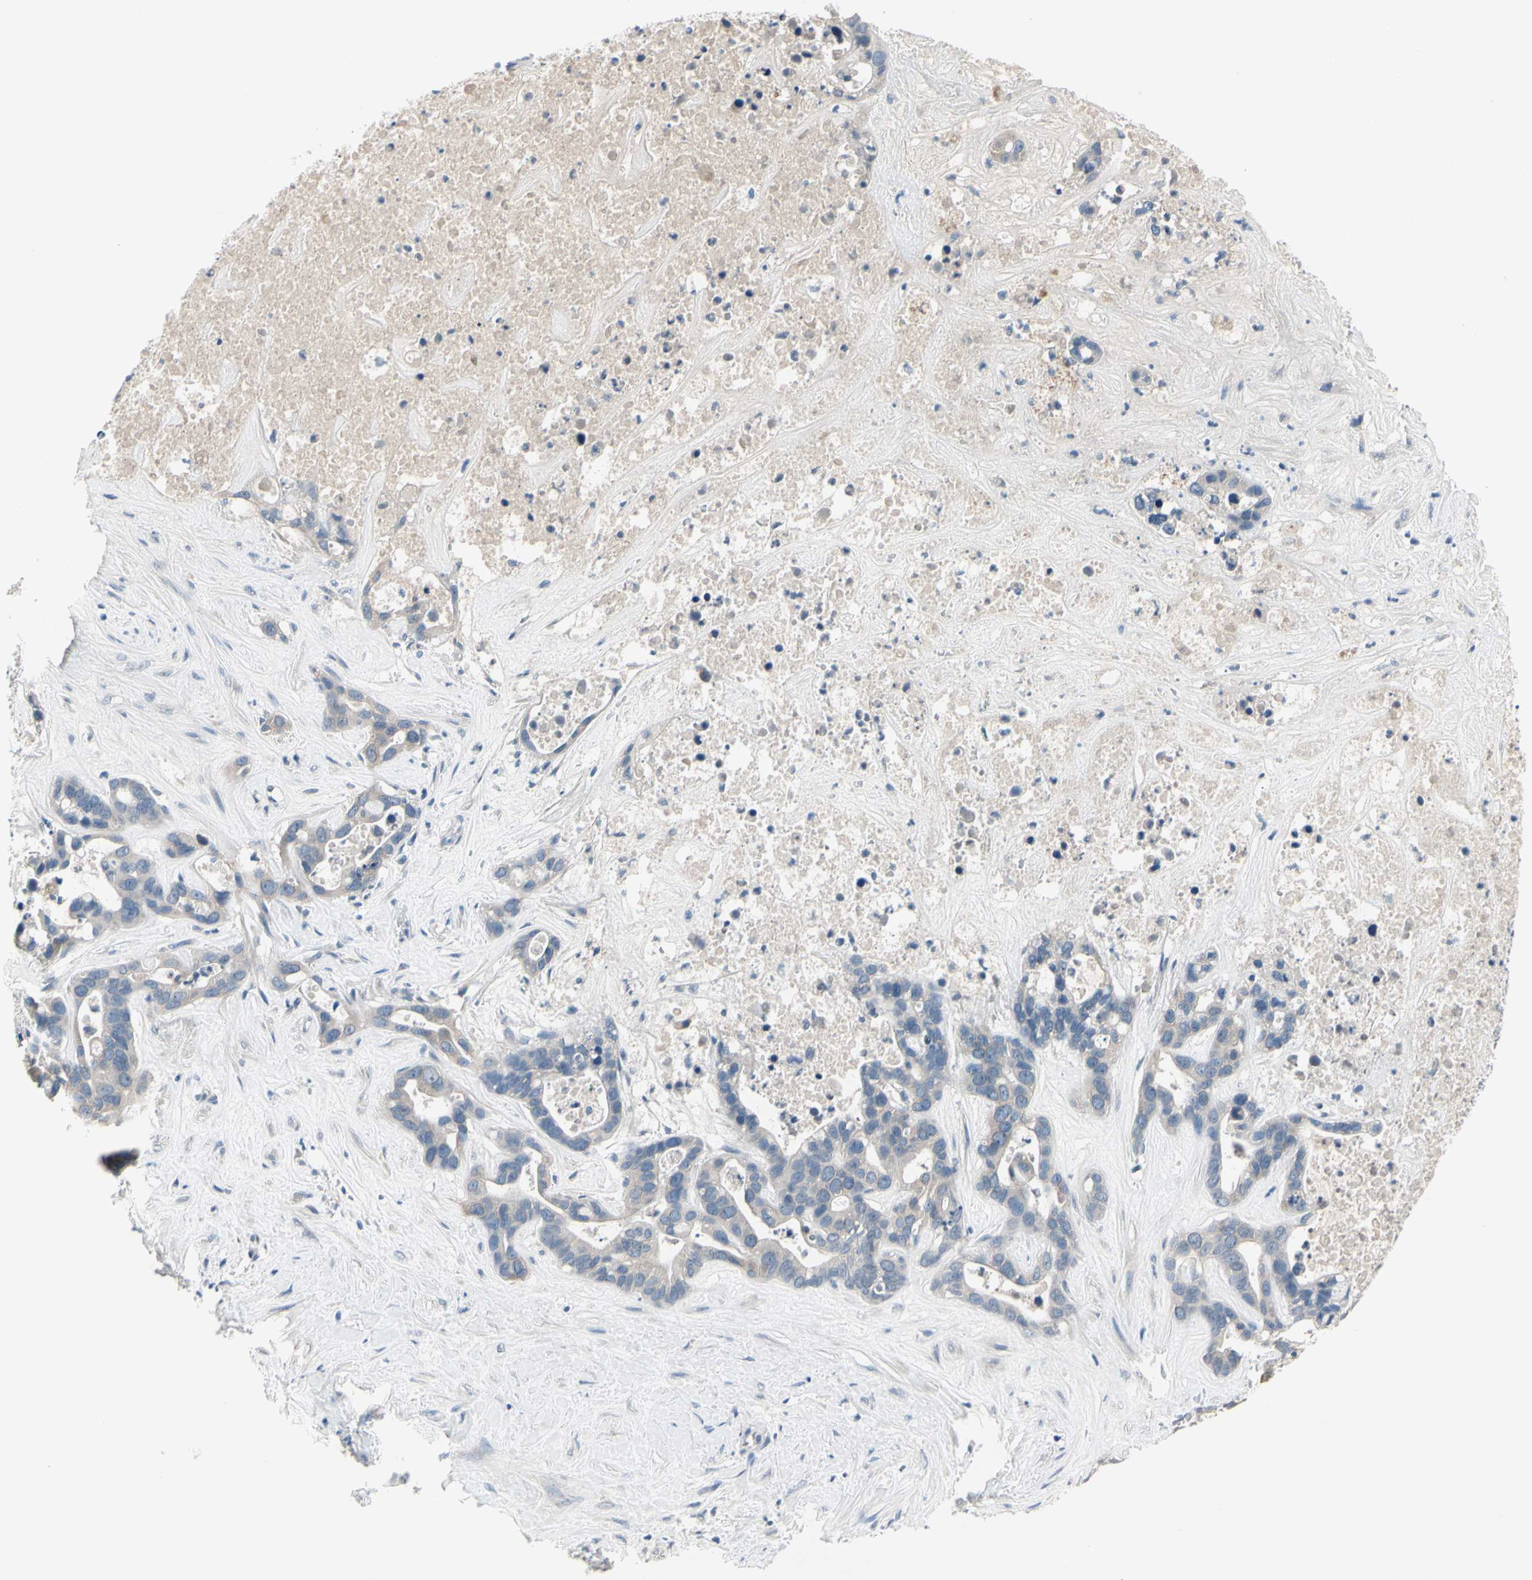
{"staining": {"intensity": "weak", "quantity": "25%-75%", "location": "cytoplasmic/membranous"}, "tissue": "liver cancer", "cell_type": "Tumor cells", "image_type": "cancer", "snomed": [{"axis": "morphology", "description": "Cholangiocarcinoma"}, {"axis": "topography", "description": "Liver"}], "caption": "Immunohistochemistry (IHC) image of neoplastic tissue: human cholangiocarcinoma (liver) stained using immunohistochemistry exhibits low levels of weak protein expression localized specifically in the cytoplasmic/membranous of tumor cells, appearing as a cytoplasmic/membranous brown color.", "gene": "SELENOK", "patient": {"sex": "female", "age": 65}}